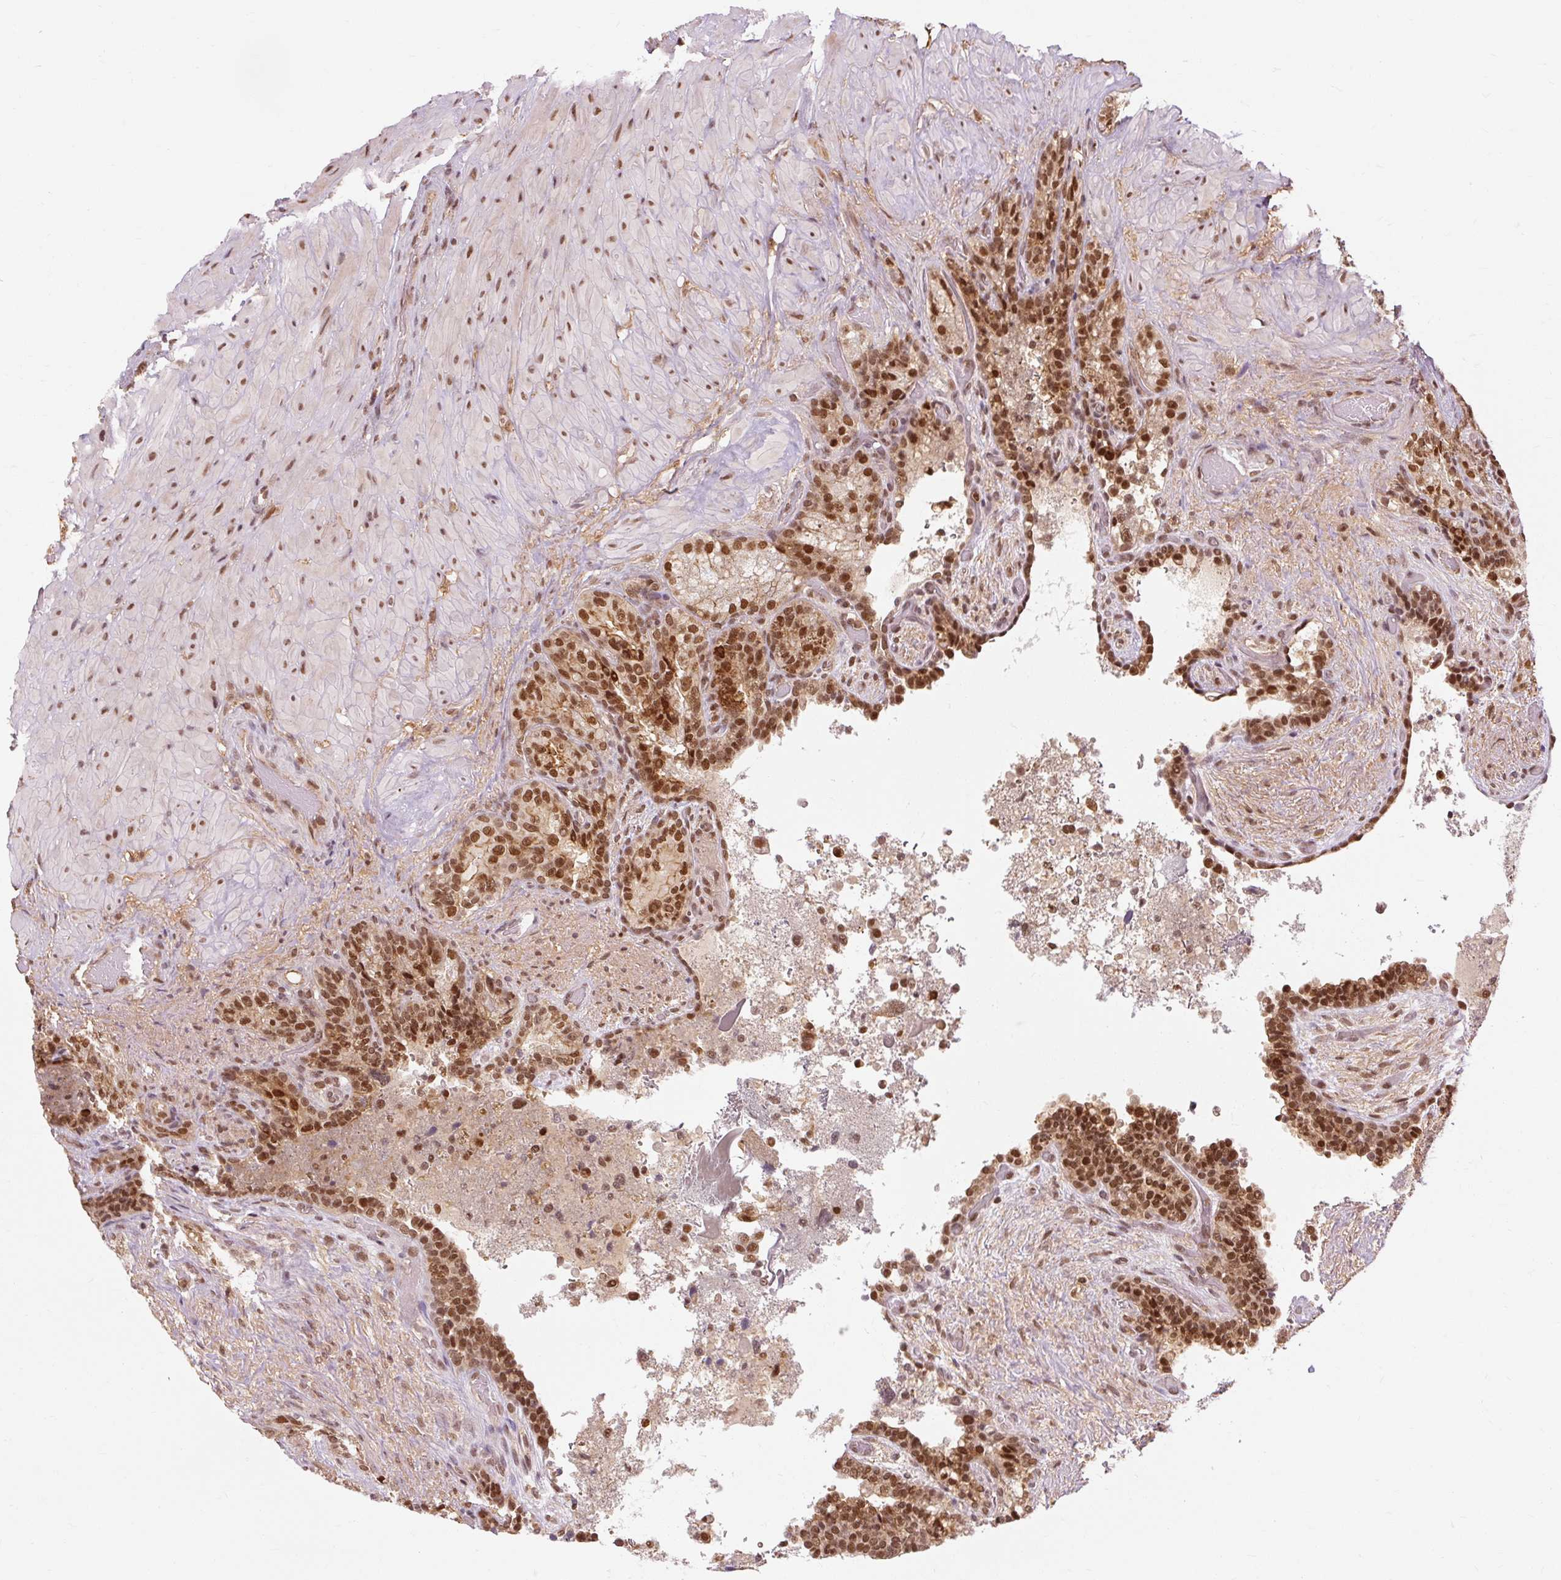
{"staining": {"intensity": "strong", "quantity": ">75%", "location": "nuclear"}, "tissue": "seminal vesicle", "cell_type": "Glandular cells", "image_type": "normal", "snomed": [{"axis": "morphology", "description": "Normal tissue, NOS"}, {"axis": "topography", "description": "Seminal veicle"}], "caption": "High-magnification brightfield microscopy of normal seminal vesicle stained with DAB (3,3'-diaminobenzidine) (brown) and counterstained with hematoxylin (blue). glandular cells exhibit strong nuclear positivity is present in about>75% of cells. Using DAB (brown) and hematoxylin (blue) stains, captured at high magnification using brightfield microscopy.", "gene": "CSTF1", "patient": {"sex": "male", "age": 69}}